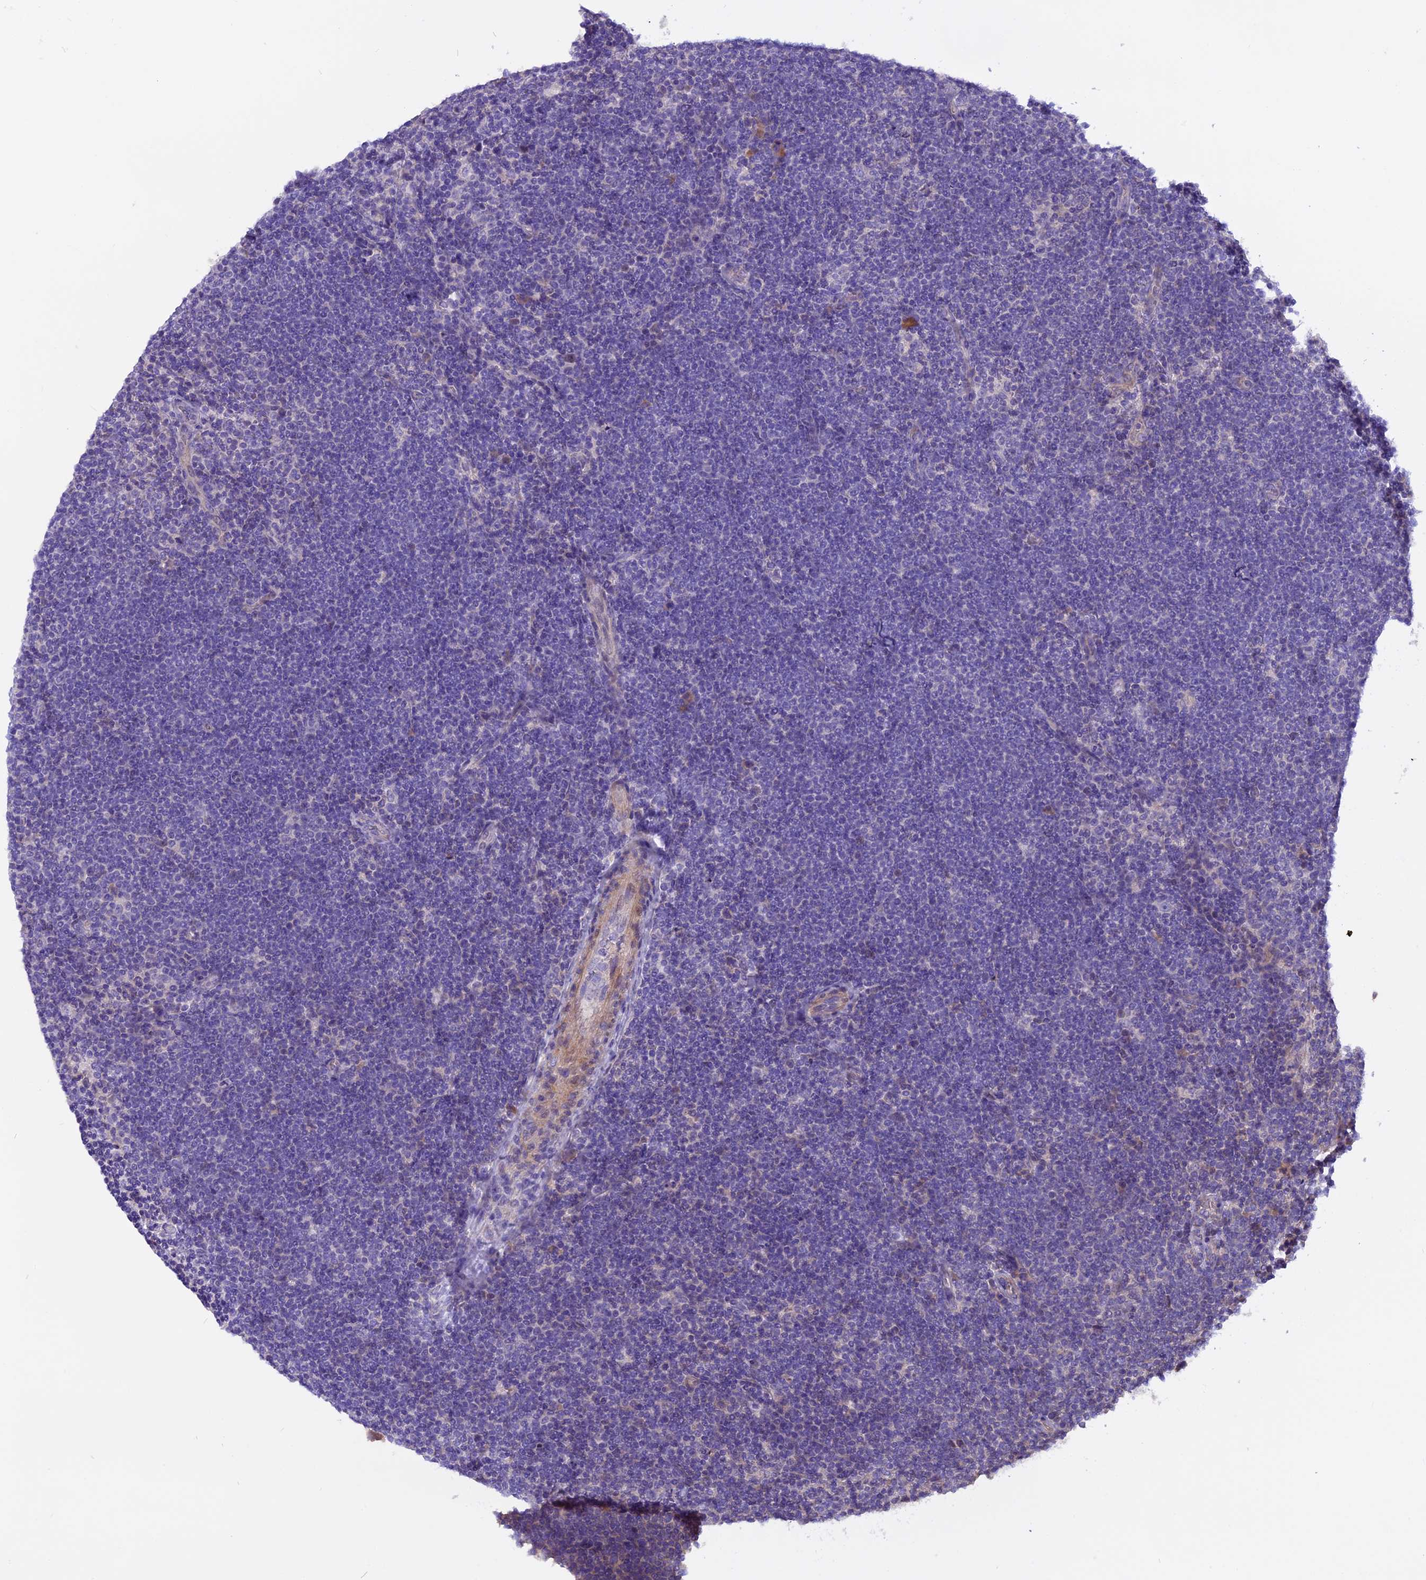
{"staining": {"intensity": "negative", "quantity": "none", "location": "none"}, "tissue": "lymphoma", "cell_type": "Tumor cells", "image_type": "cancer", "snomed": [{"axis": "morphology", "description": "Hodgkin's disease, NOS"}, {"axis": "topography", "description": "Lymph node"}], "caption": "DAB immunohistochemical staining of lymphoma shows no significant staining in tumor cells.", "gene": "ANO3", "patient": {"sex": "female", "age": 57}}